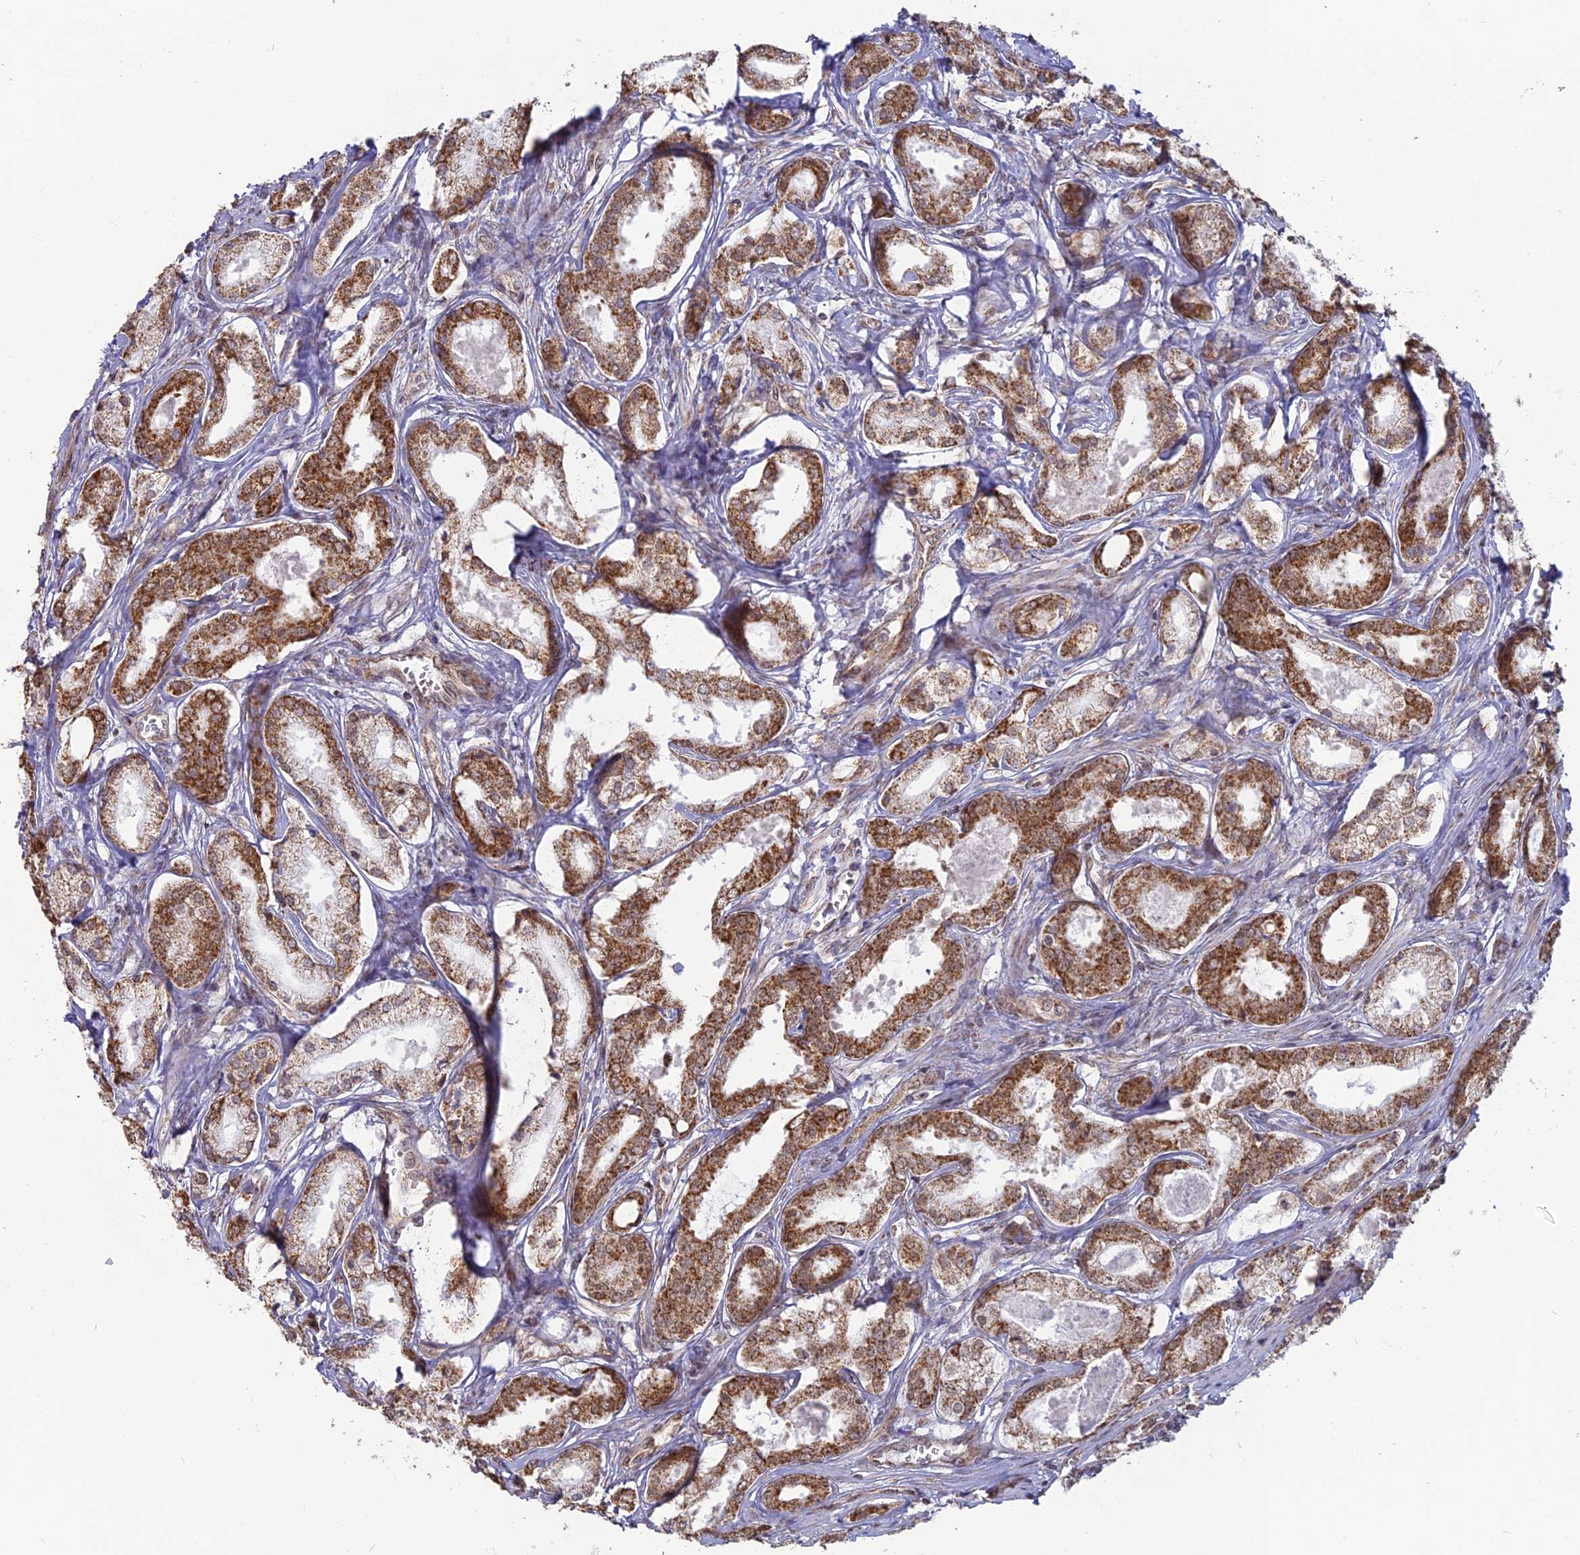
{"staining": {"intensity": "strong", "quantity": ">75%", "location": "cytoplasmic/membranous"}, "tissue": "prostate cancer", "cell_type": "Tumor cells", "image_type": "cancer", "snomed": [{"axis": "morphology", "description": "Adenocarcinoma, Low grade"}, {"axis": "topography", "description": "Prostate"}], "caption": "Immunohistochemical staining of adenocarcinoma (low-grade) (prostate) shows high levels of strong cytoplasmic/membranous positivity in about >75% of tumor cells.", "gene": "ARHGAP40", "patient": {"sex": "male", "age": 68}}